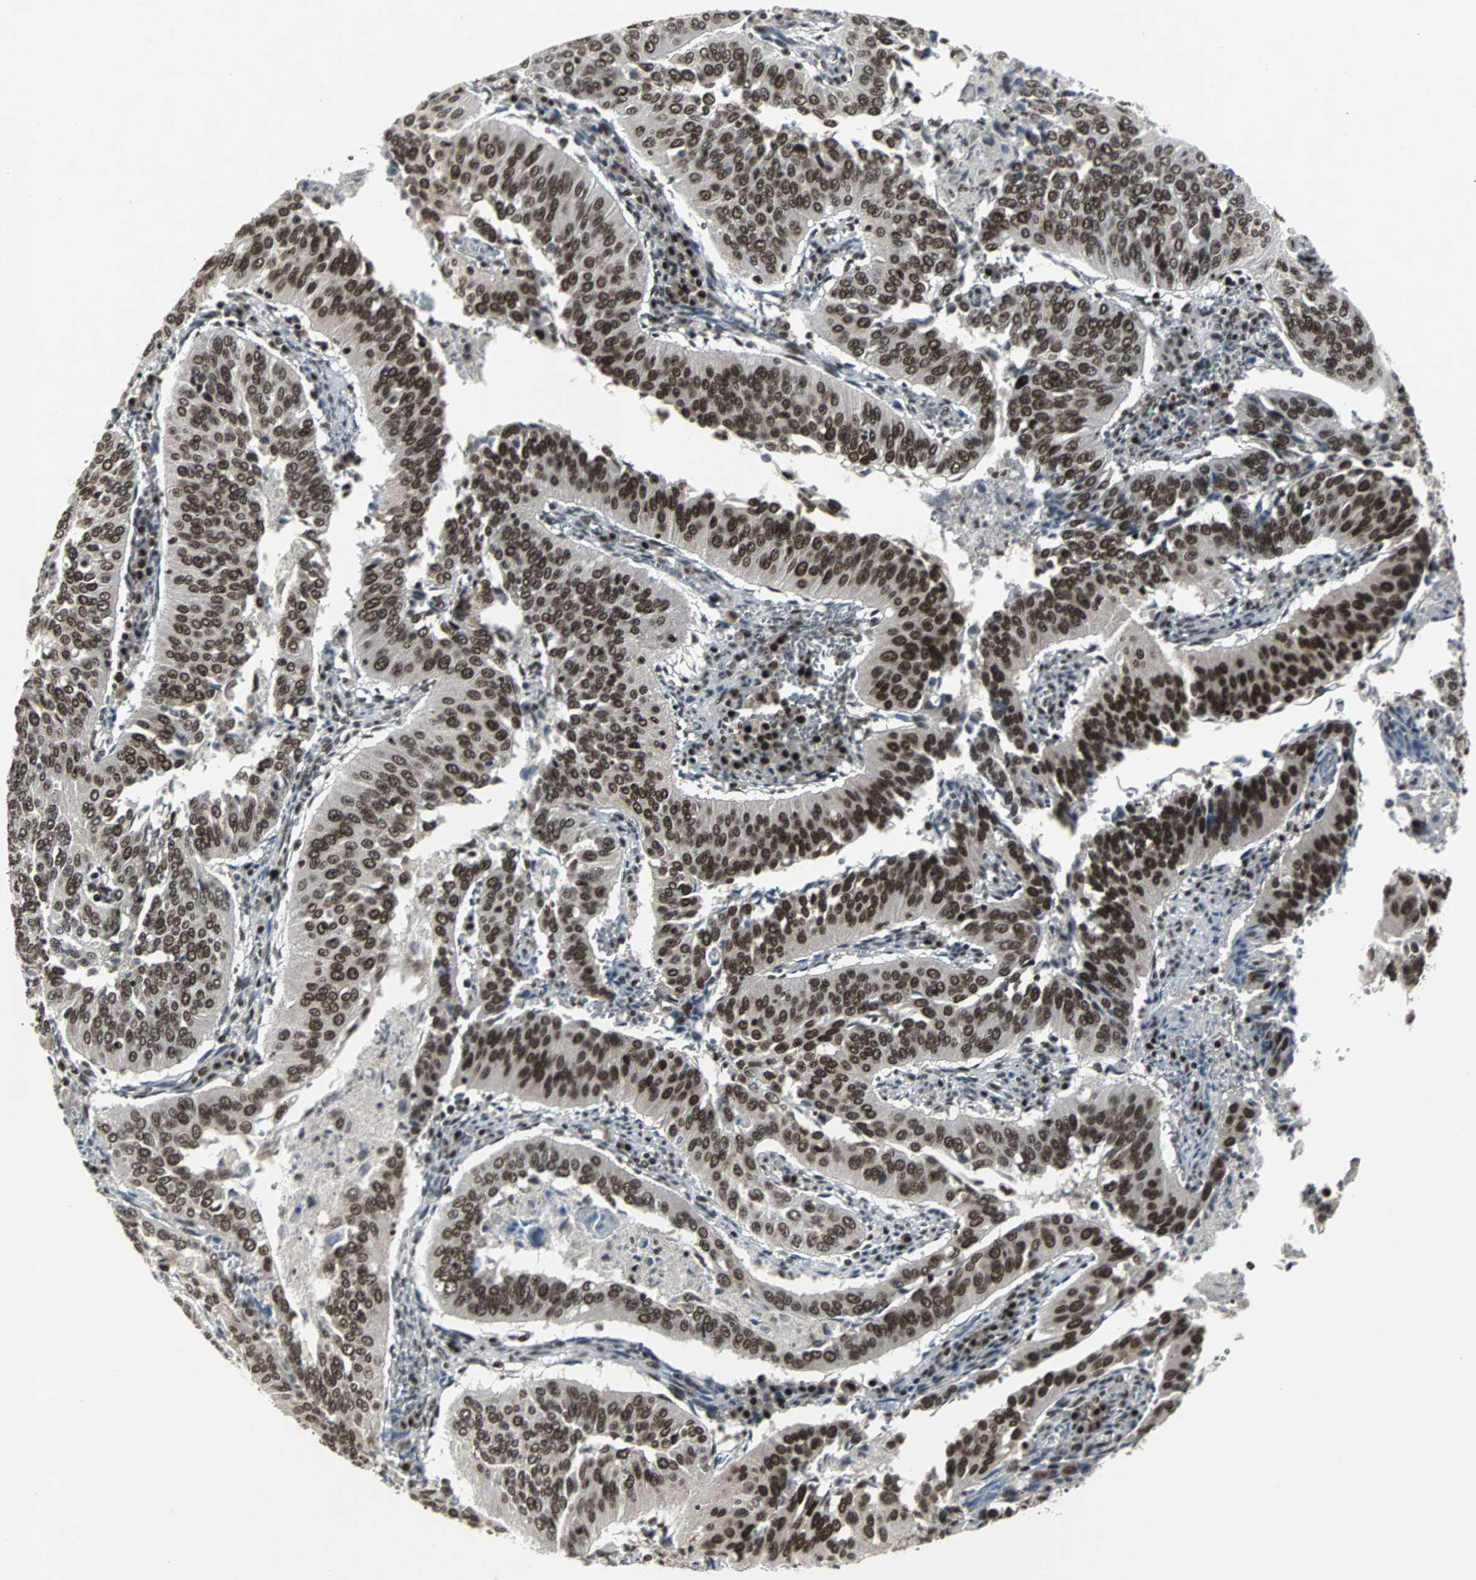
{"staining": {"intensity": "strong", "quantity": ">75%", "location": "nuclear"}, "tissue": "cervical cancer", "cell_type": "Tumor cells", "image_type": "cancer", "snomed": [{"axis": "morphology", "description": "Squamous cell carcinoma, NOS"}, {"axis": "topography", "description": "Cervix"}], "caption": "Protein staining reveals strong nuclear staining in approximately >75% of tumor cells in squamous cell carcinoma (cervical).", "gene": "PNKP", "patient": {"sex": "female", "age": 39}}